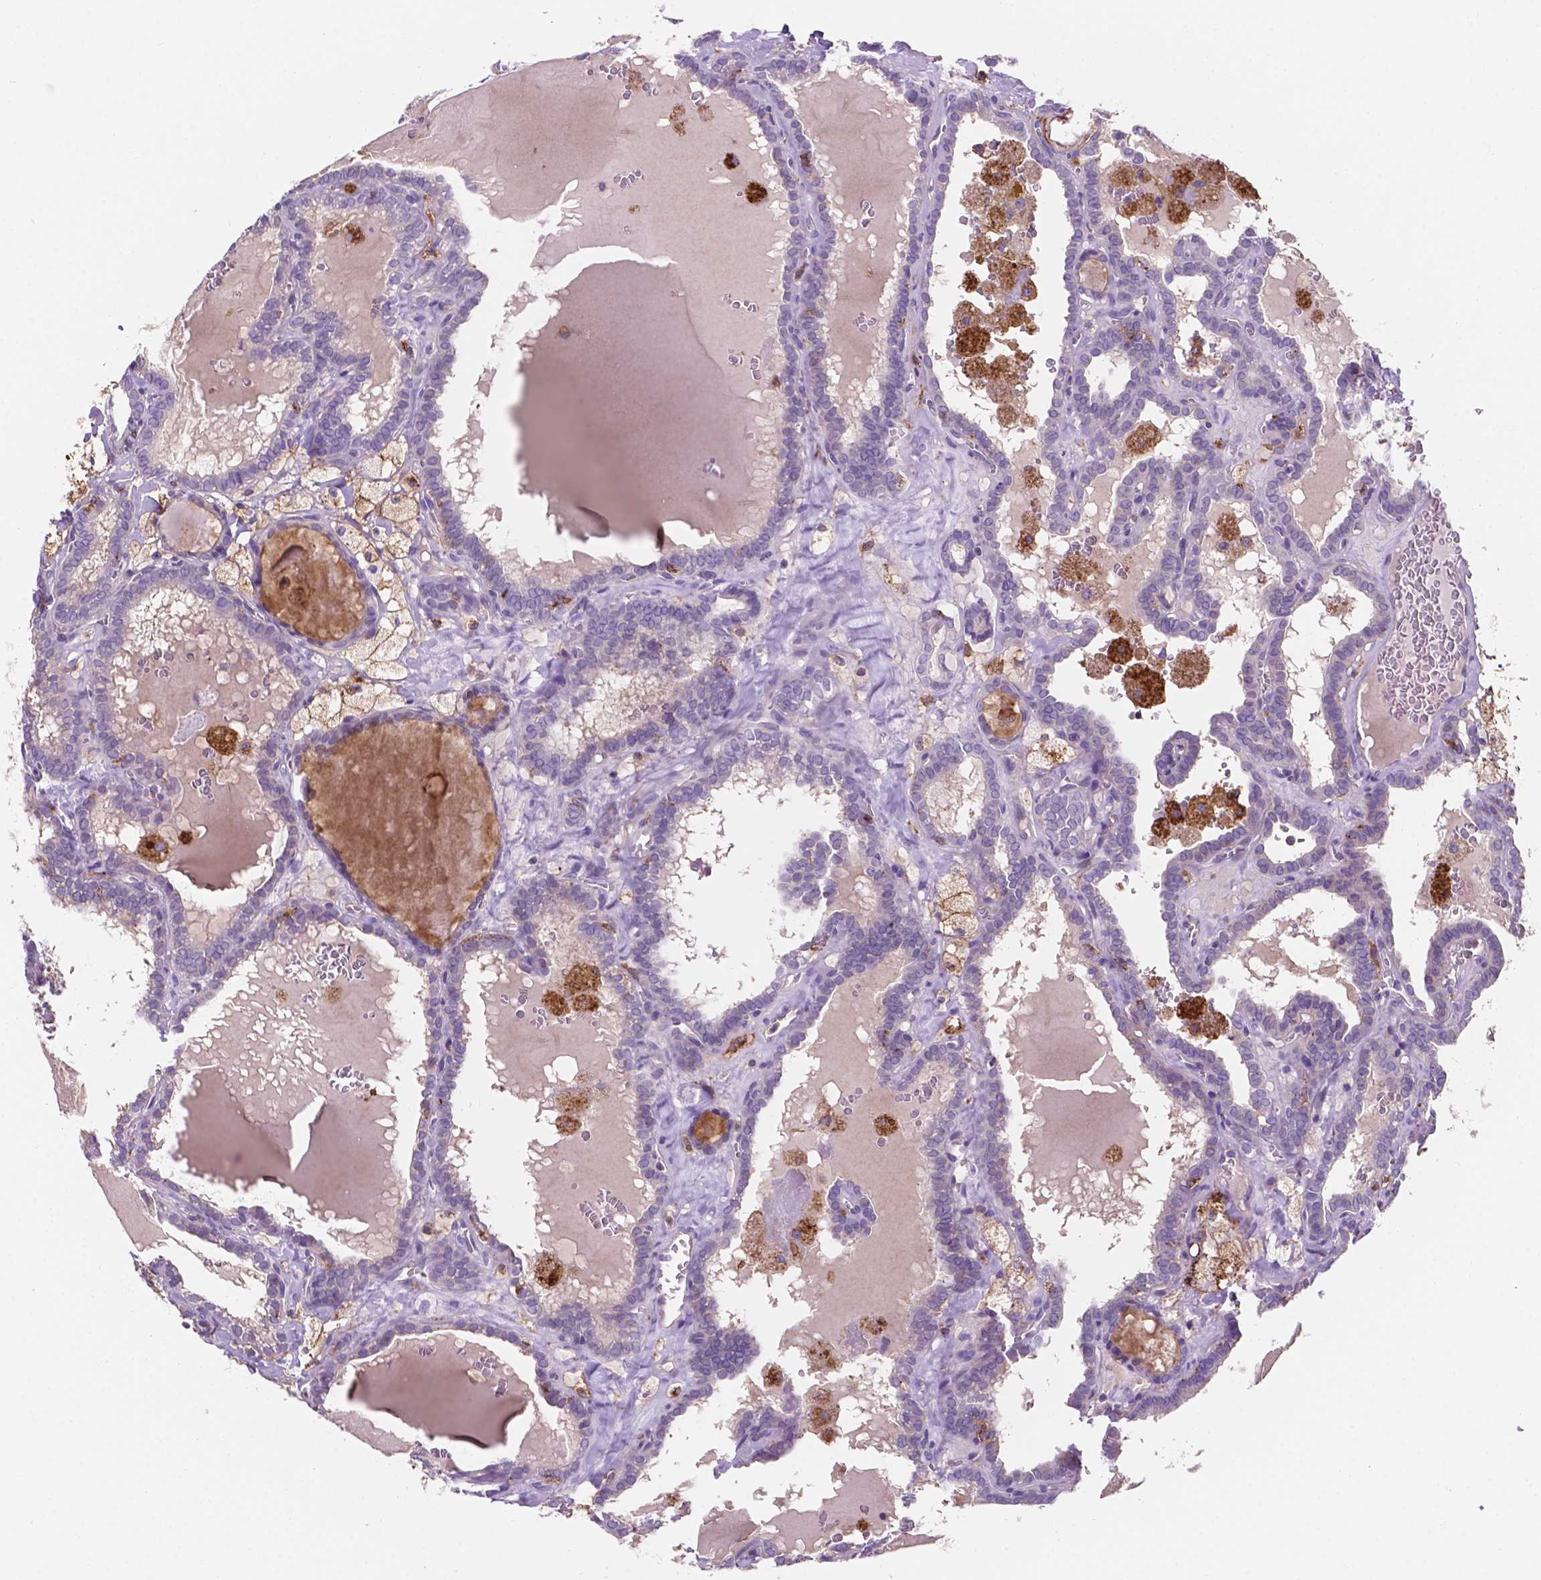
{"staining": {"intensity": "negative", "quantity": "none", "location": "none"}, "tissue": "thyroid cancer", "cell_type": "Tumor cells", "image_type": "cancer", "snomed": [{"axis": "morphology", "description": "Papillary adenocarcinoma, NOS"}, {"axis": "topography", "description": "Thyroid gland"}], "caption": "Human papillary adenocarcinoma (thyroid) stained for a protein using IHC exhibits no staining in tumor cells.", "gene": "MKRN2OS", "patient": {"sex": "female", "age": 39}}